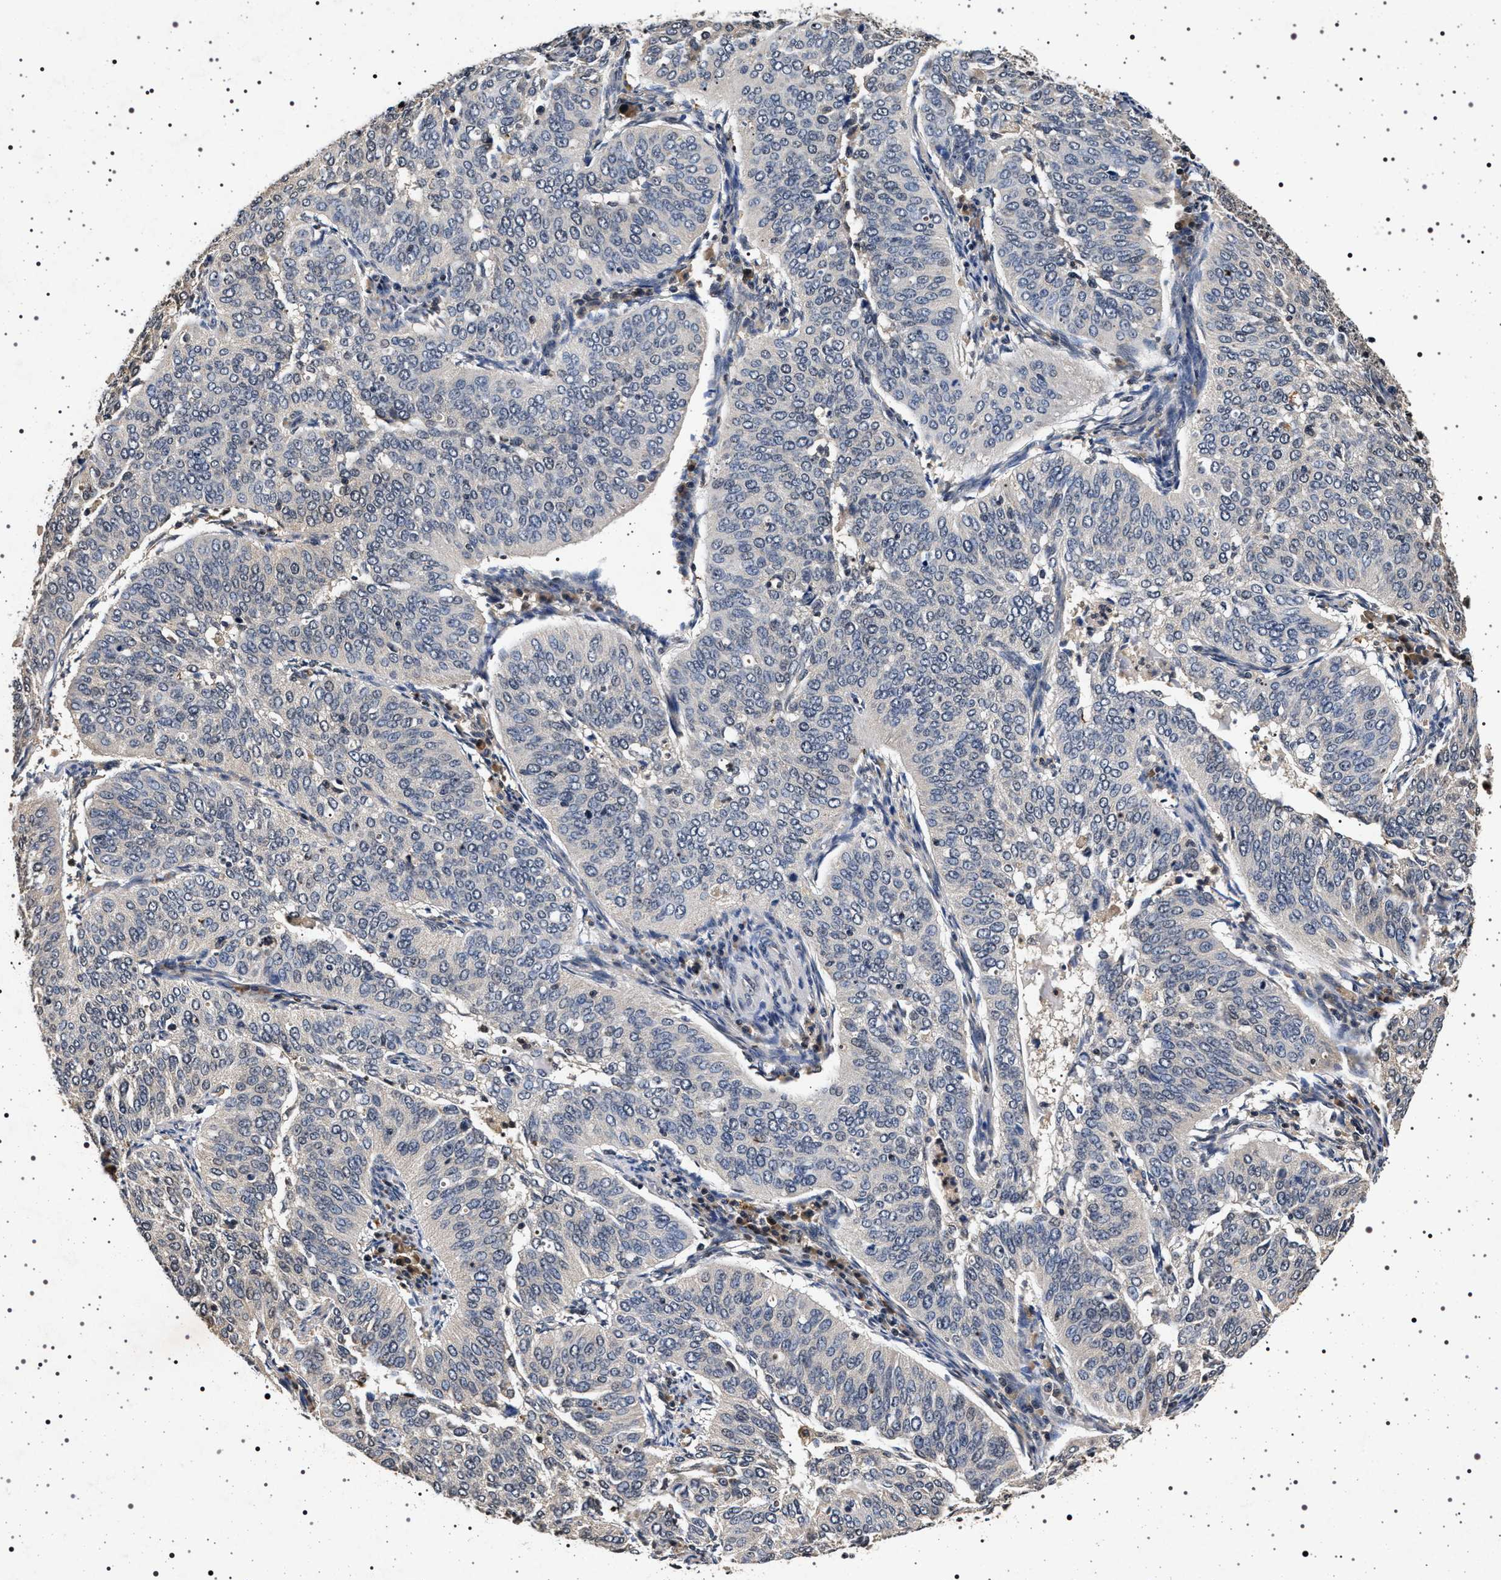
{"staining": {"intensity": "negative", "quantity": "none", "location": "none"}, "tissue": "cervical cancer", "cell_type": "Tumor cells", "image_type": "cancer", "snomed": [{"axis": "morphology", "description": "Normal tissue, NOS"}, {"axis": "morphology", "description": "Squamous cell carcinoma, NOS"}, {"axis": "topography", "description": "Cervix"}], "caption": "IHC image of squamous cell carcinoma (cervical) stained for a protein (brown), which exhibits no expression in tumor cells.", "gene": "CDKN1B", "patient": {"sex": "female", "age": 39}}